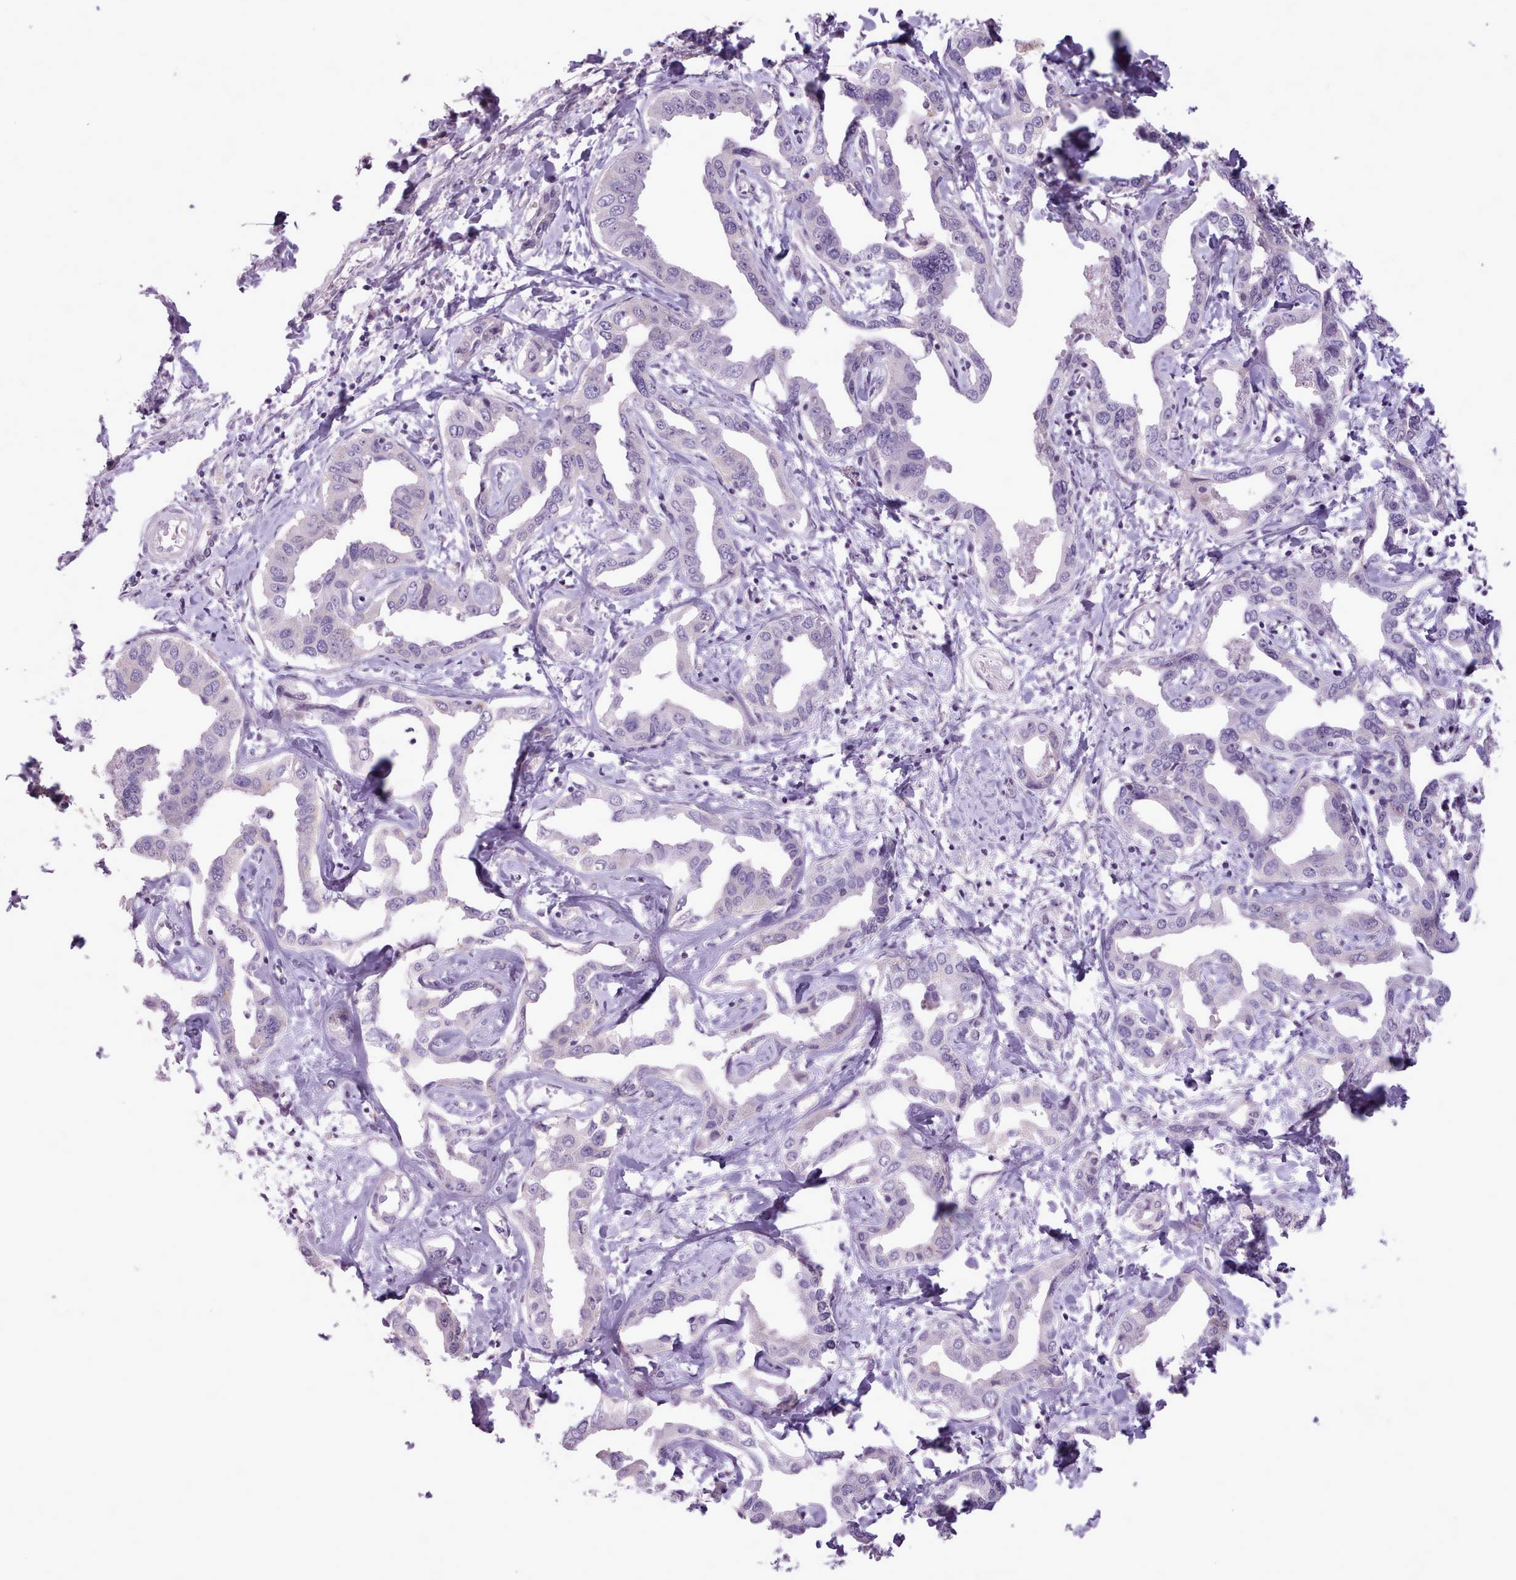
{"staining": {"intensity": "negative", "quantity": "none", "location": "none"}, "tissue": "liver cancer", "cell_type": "Tumor cells", "image_type": "cancer", "snomed": [{"axis": "morphology", "description": "Cholangiocarcinoma"}, {"axis": "topography", "description": "Liver"}], "caption": "DAB immunohistochemical staining of liver cancer (cholangiocarcinoma) displays no significant expression in tumor cells. Nuclei are stained in blue.", "gene": "SLURP1", "patient": {"sex": "male", "age": 59}}